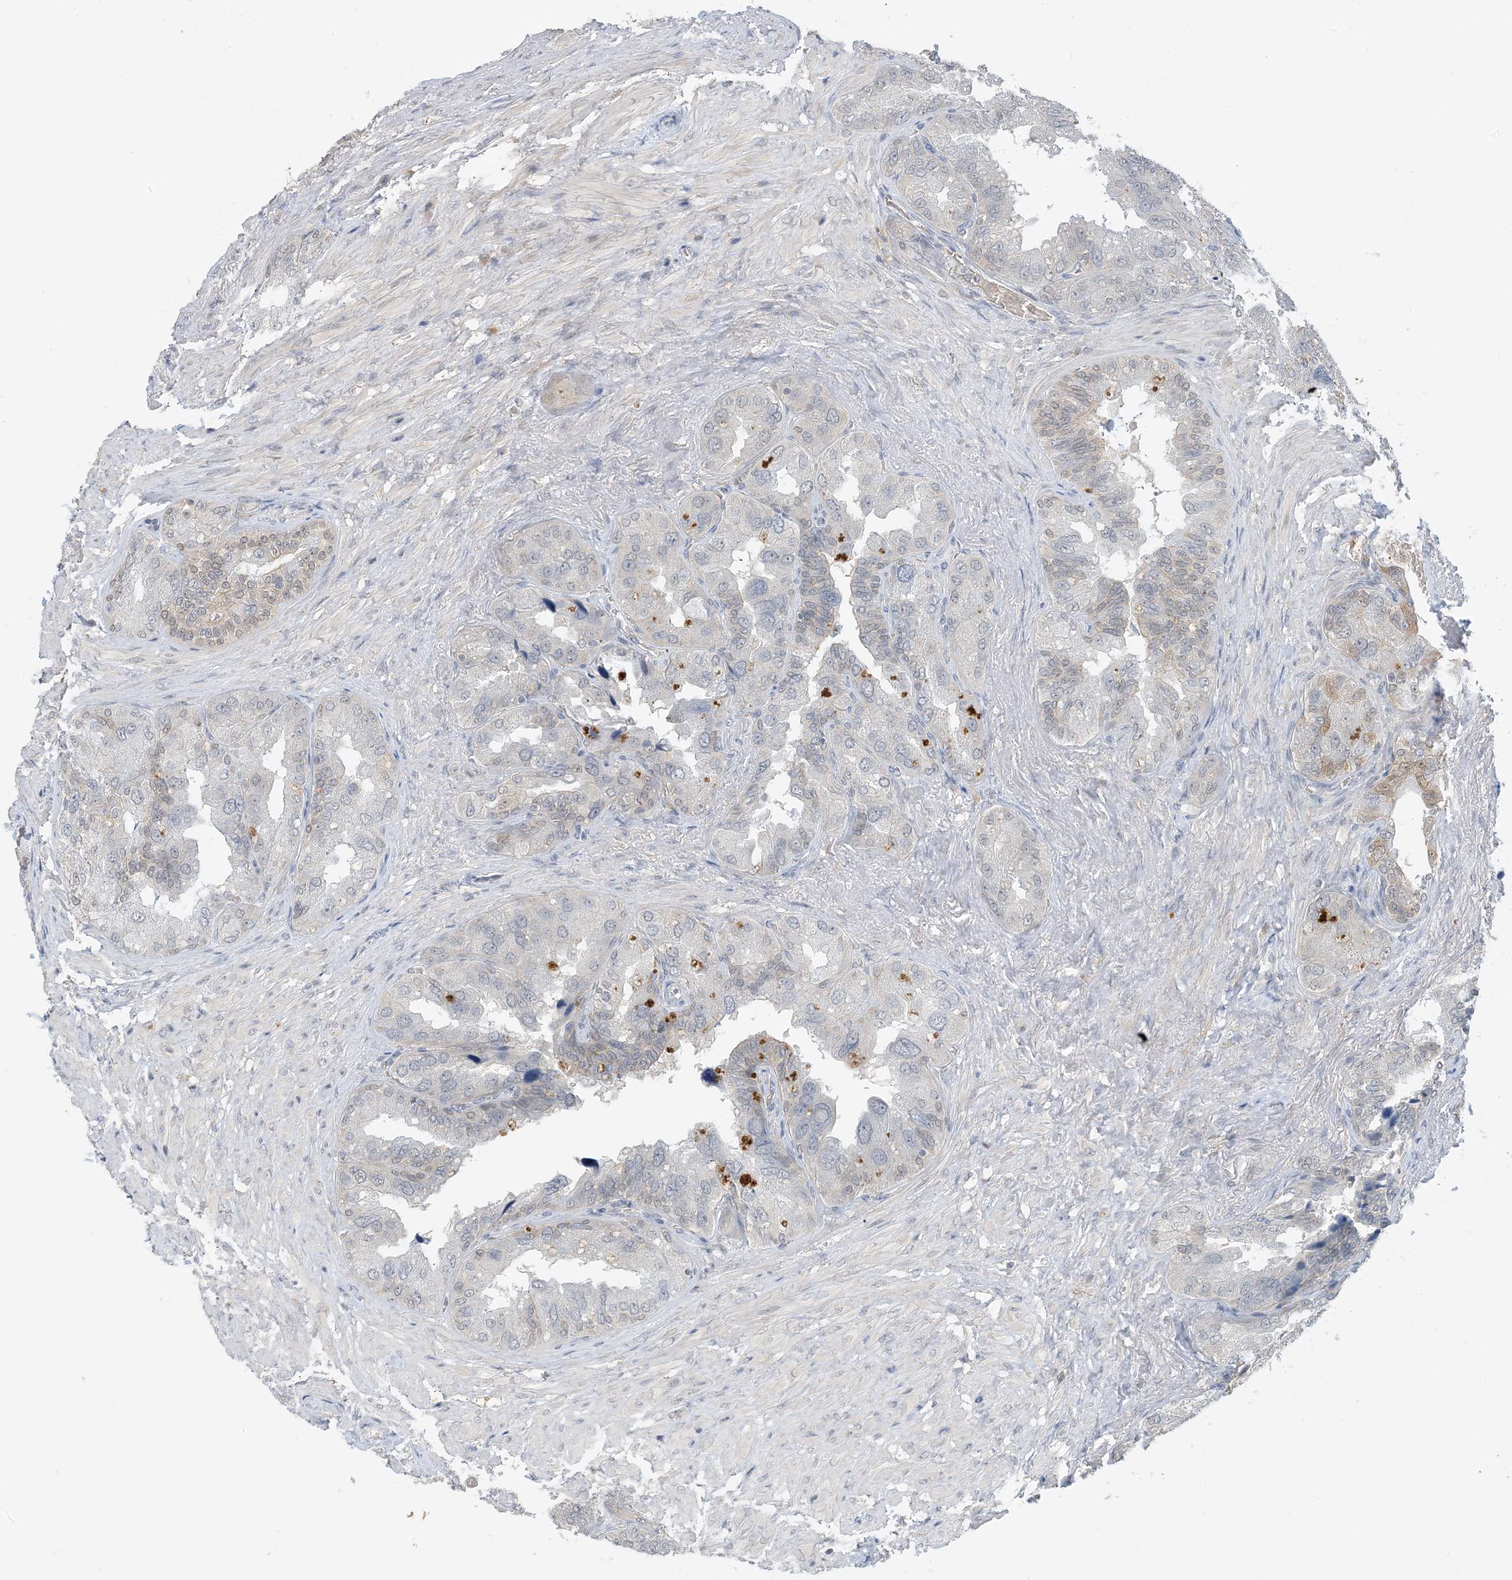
{"staining": {"intensity": "moderate", "quantity": "<25%", "location": "cytoplasmic/membranous"}, "tissue": "seminal vesicle", "cell_type": "Glandular cells", "image_type": "normal", "snomed": [{"axis": "morphology", "description": "Normal tissue, NOS"}, {"axis": "topography", "description": "Seminal veicle"}, {"axis": "topography", "description": "Peripheral nerve tissue"}], "caption": "Brown immunohistochemical staining in benign seminal vesicle displays moderate cytoplasmic/membranous expression in about <25% of glandular cells. Nuclei are stained in blue.", "gene": "UBE2E1", "patient": {"sex": "male", "age": 63}}